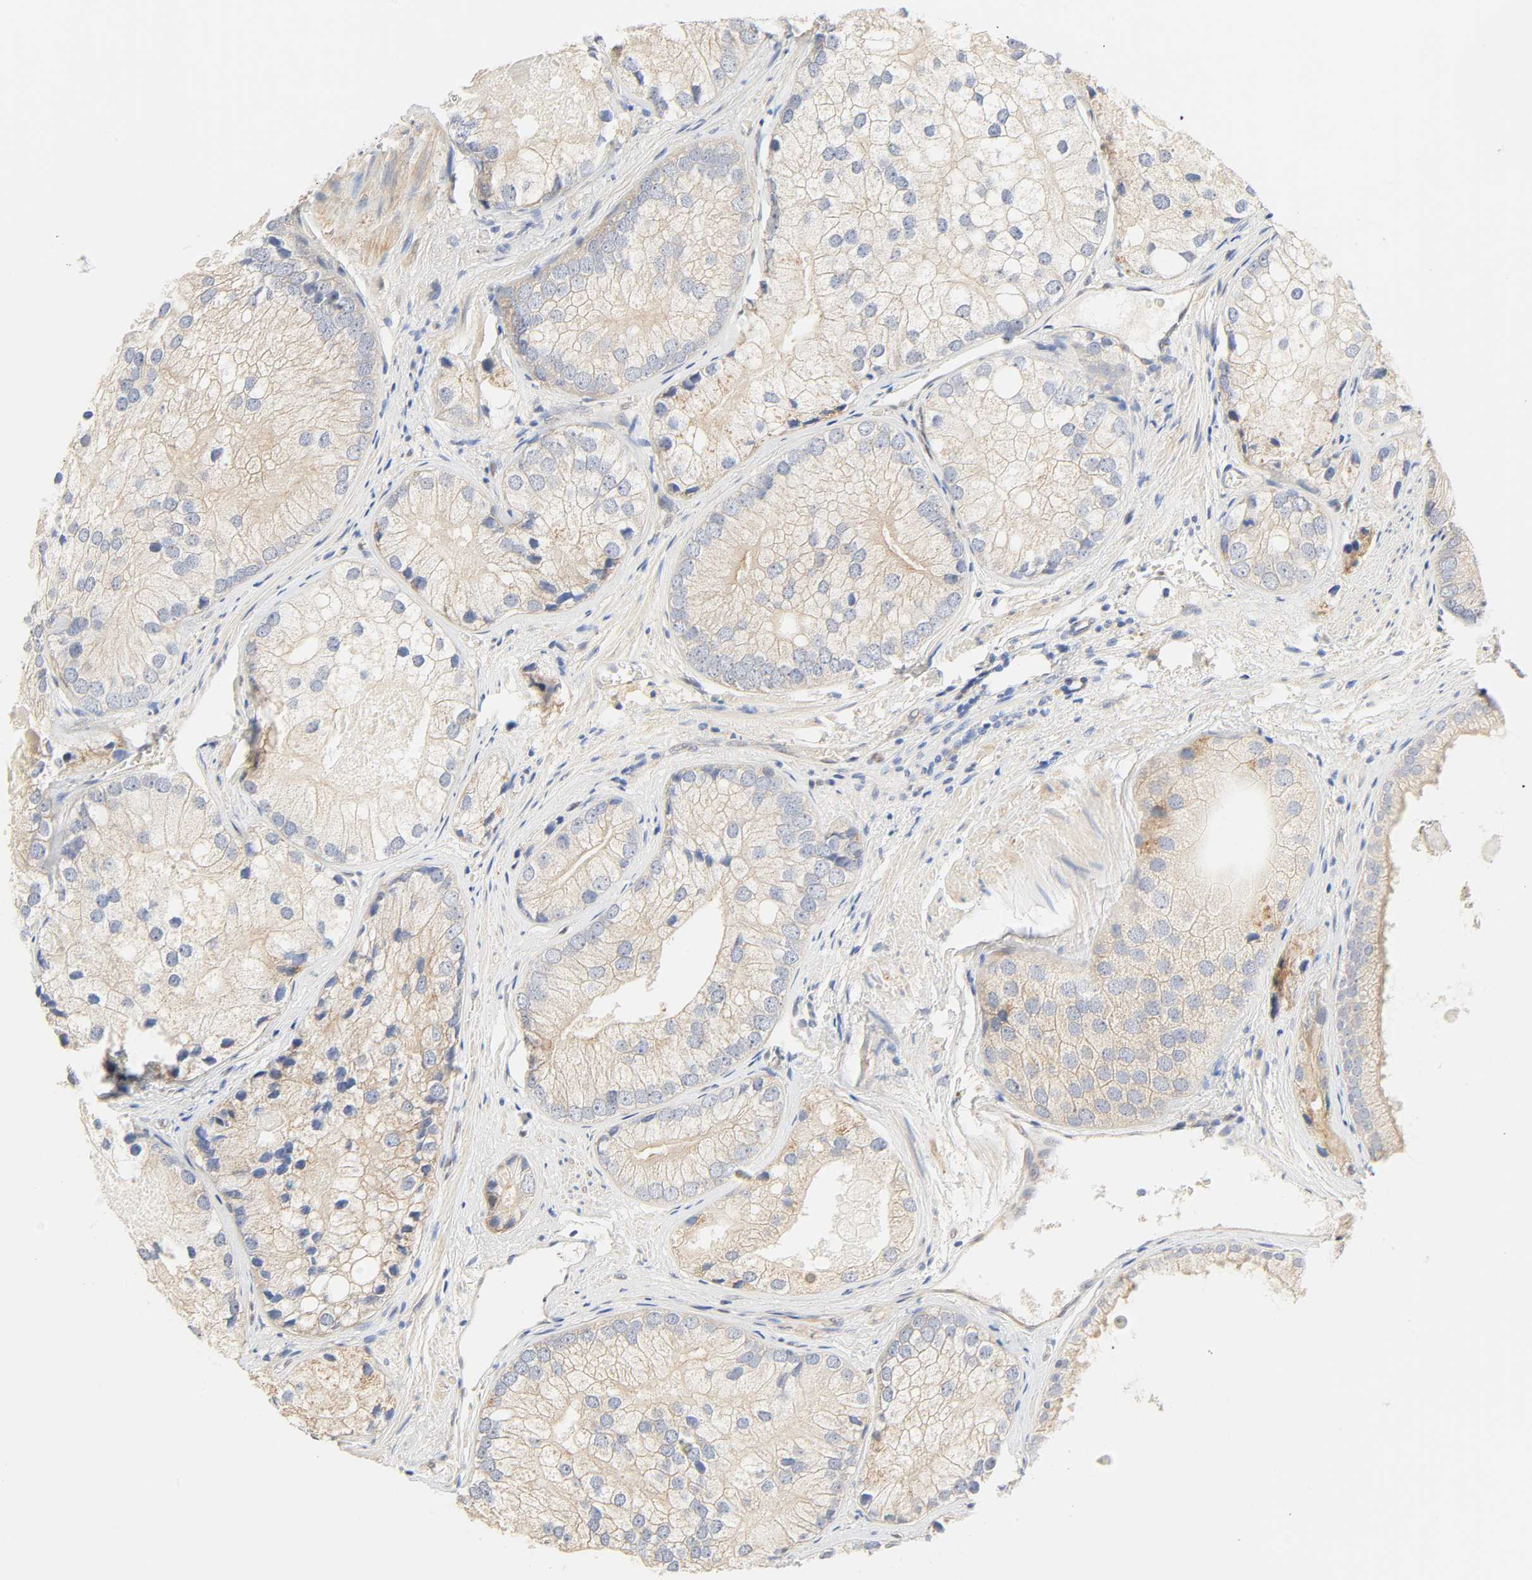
{"staining": {"intensity": "weak", "quantity": "<25%", "location": "cytoplasmic/membranous"}, "tissue": "prostate cancer", "cell_type": "Tumor cells", "image_type": "cancer", "snomed": [{"axis": "morphology", "description": "Adenocarcinoma, Low grade"}, {"axis": "topography", "description": "Prostate"}], "caption": "There is no significant expression in tumor cells of prostate cancer.", "gene": "BORCS8-MEF2B", "patient": {"sex": "male", "age": 69}}